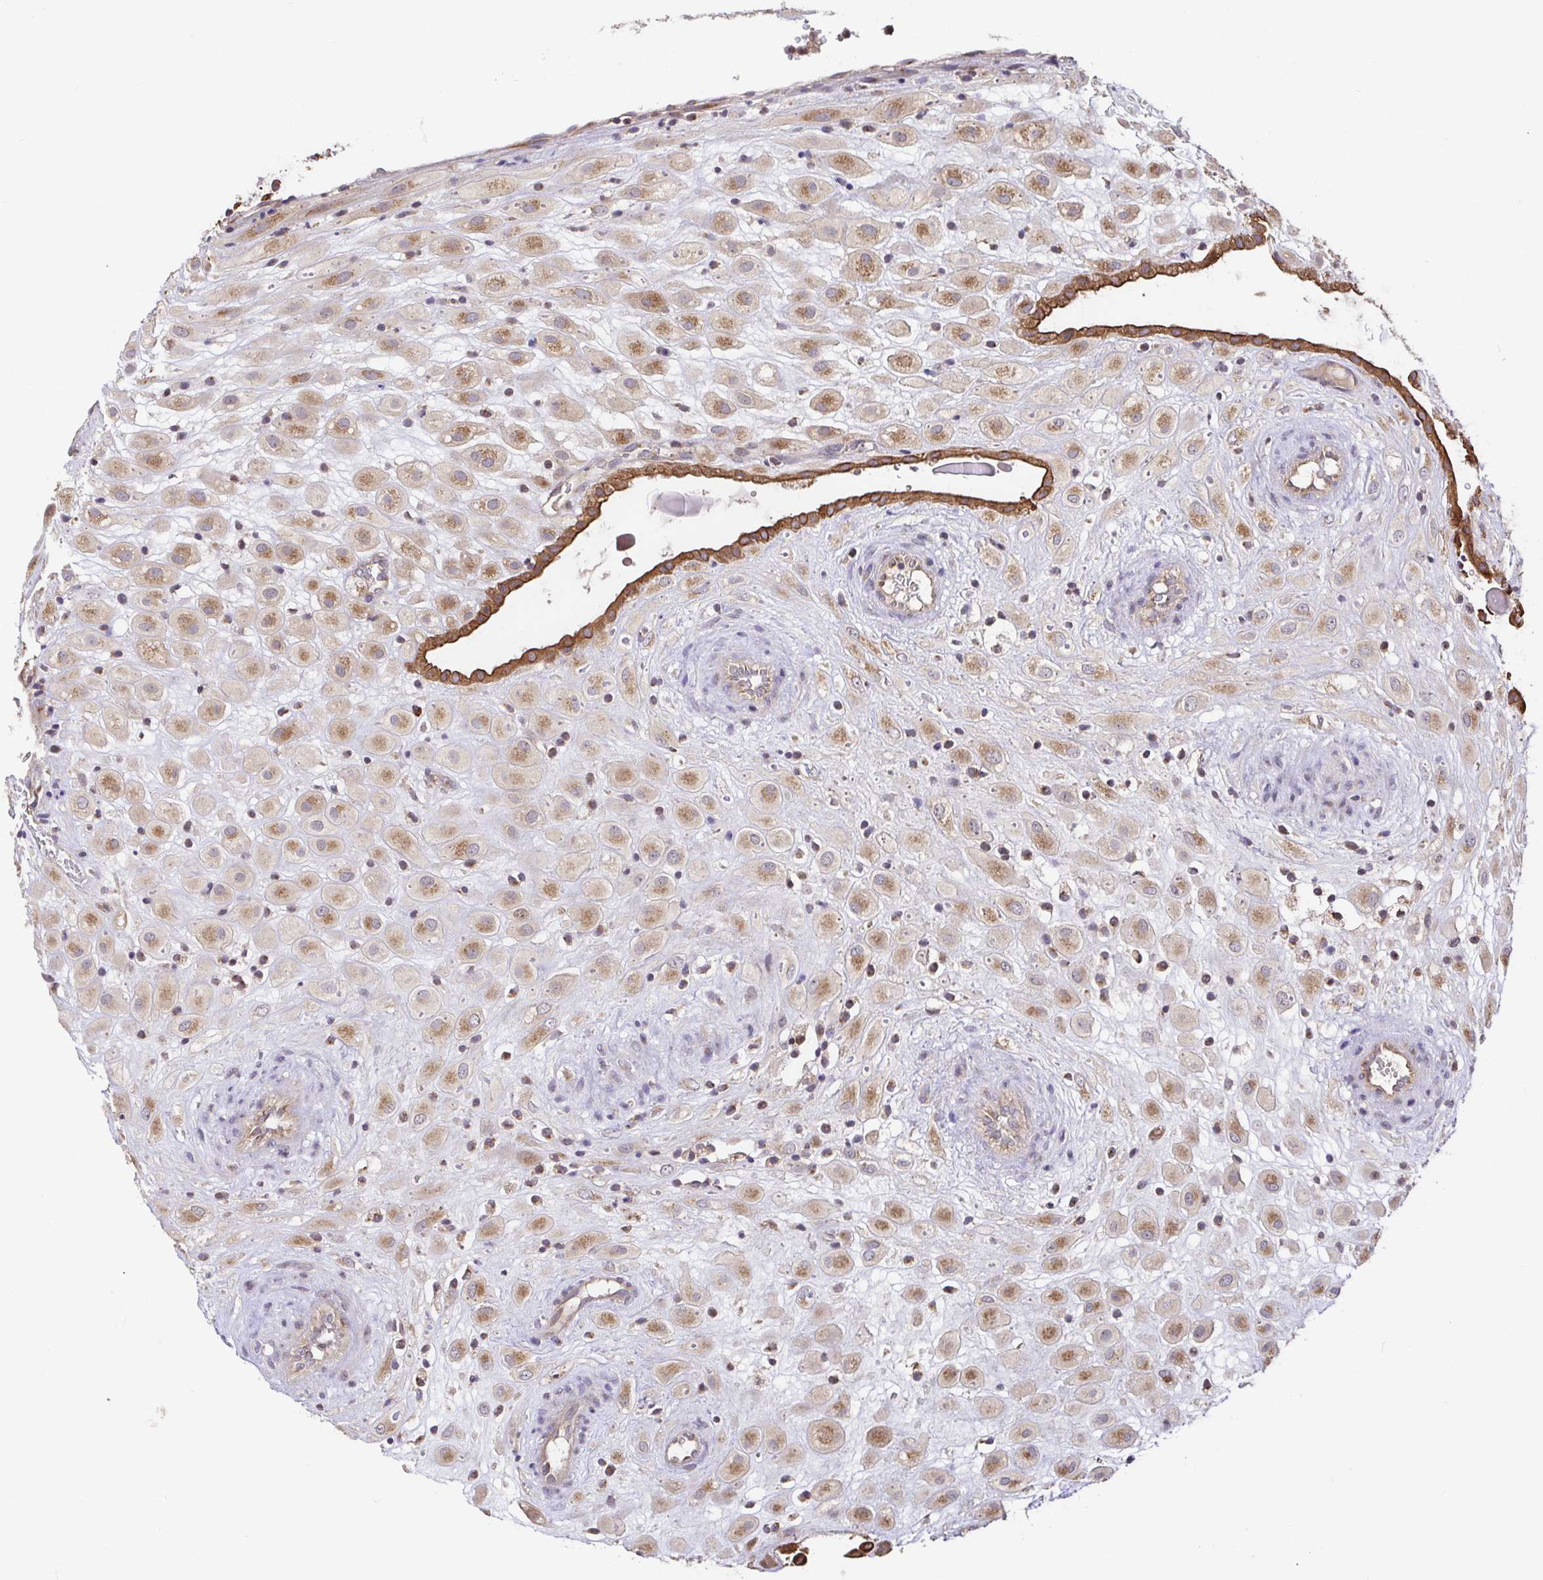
{"staining": {"intensity": "moderate", "quantity": ">75%", "location": "cytoplasmic/membranous"}, "tissue": "placenta", "cell_type": "Decidual cells", "image_type": "normal", "snomed": [{"axis": "morphology", "description": "Normal tissue, NOS"}, {"axis": "topography", "description": "Placenta"}], "caption": "Immunohistochemical staining of normal human placenta reveals medium levels of moderate cytoplasmic/membranous staining in approximately >75% of decidual cells.", "gene": "ELP1", "patient": {"sex": "female", "age": 24}}